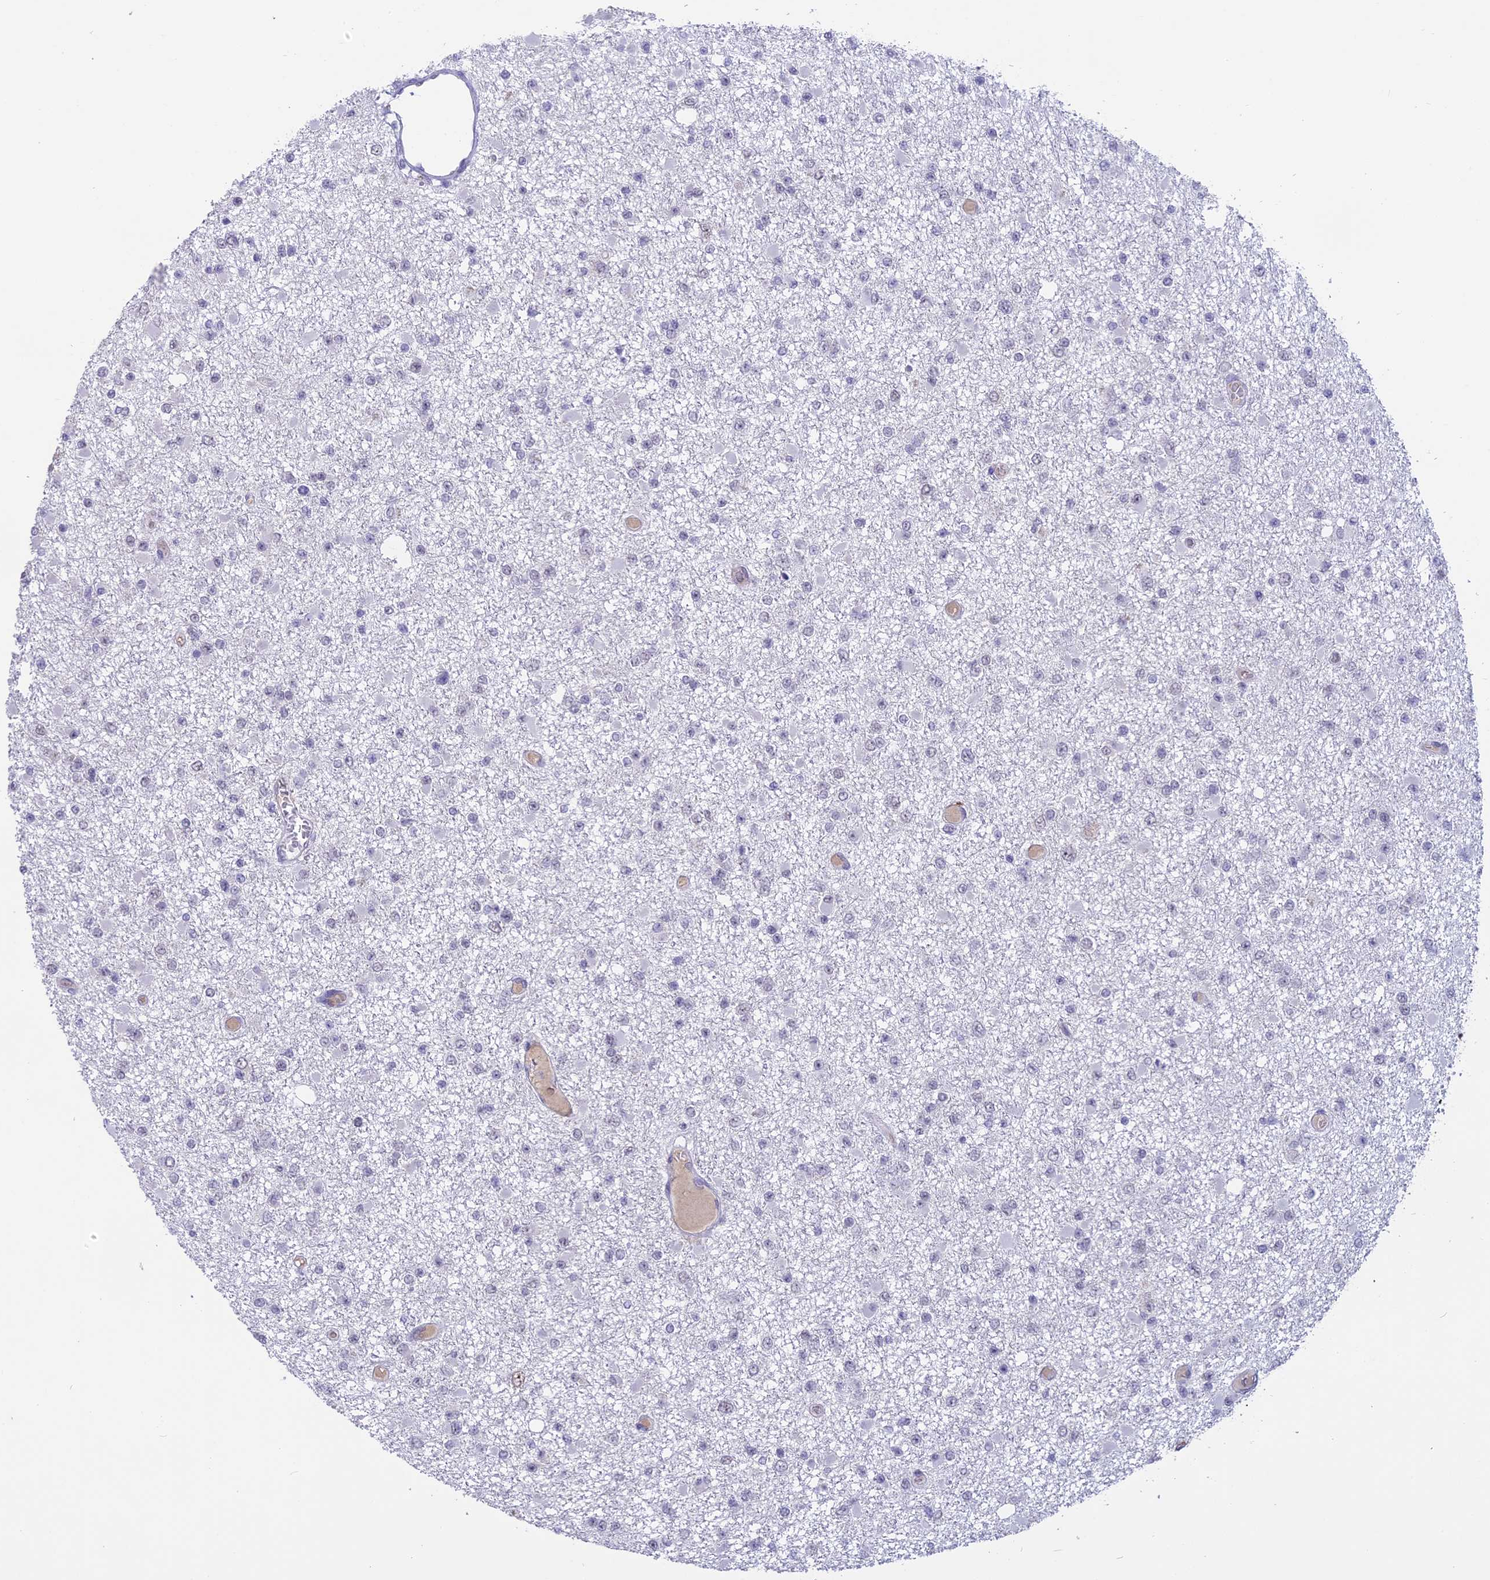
{"staining": {"intensity": "negative", "quantity": "none", "location": "none"}, "tissue": "glioma", "cell_type": "Tumor cells", "image_type": "cancer", "snomed": [{"axis": "morphology", "description": "Glioma, malignant, Low grade"}, {"axis": "topography", "description": "Brain"}], "caption": "A micrograph of malignant glioma (low-grade) stained for a protein reveals no brown staining in tumor cells.", "gene": "SETD2", "patient": {"sex": "female", "age": 22}}